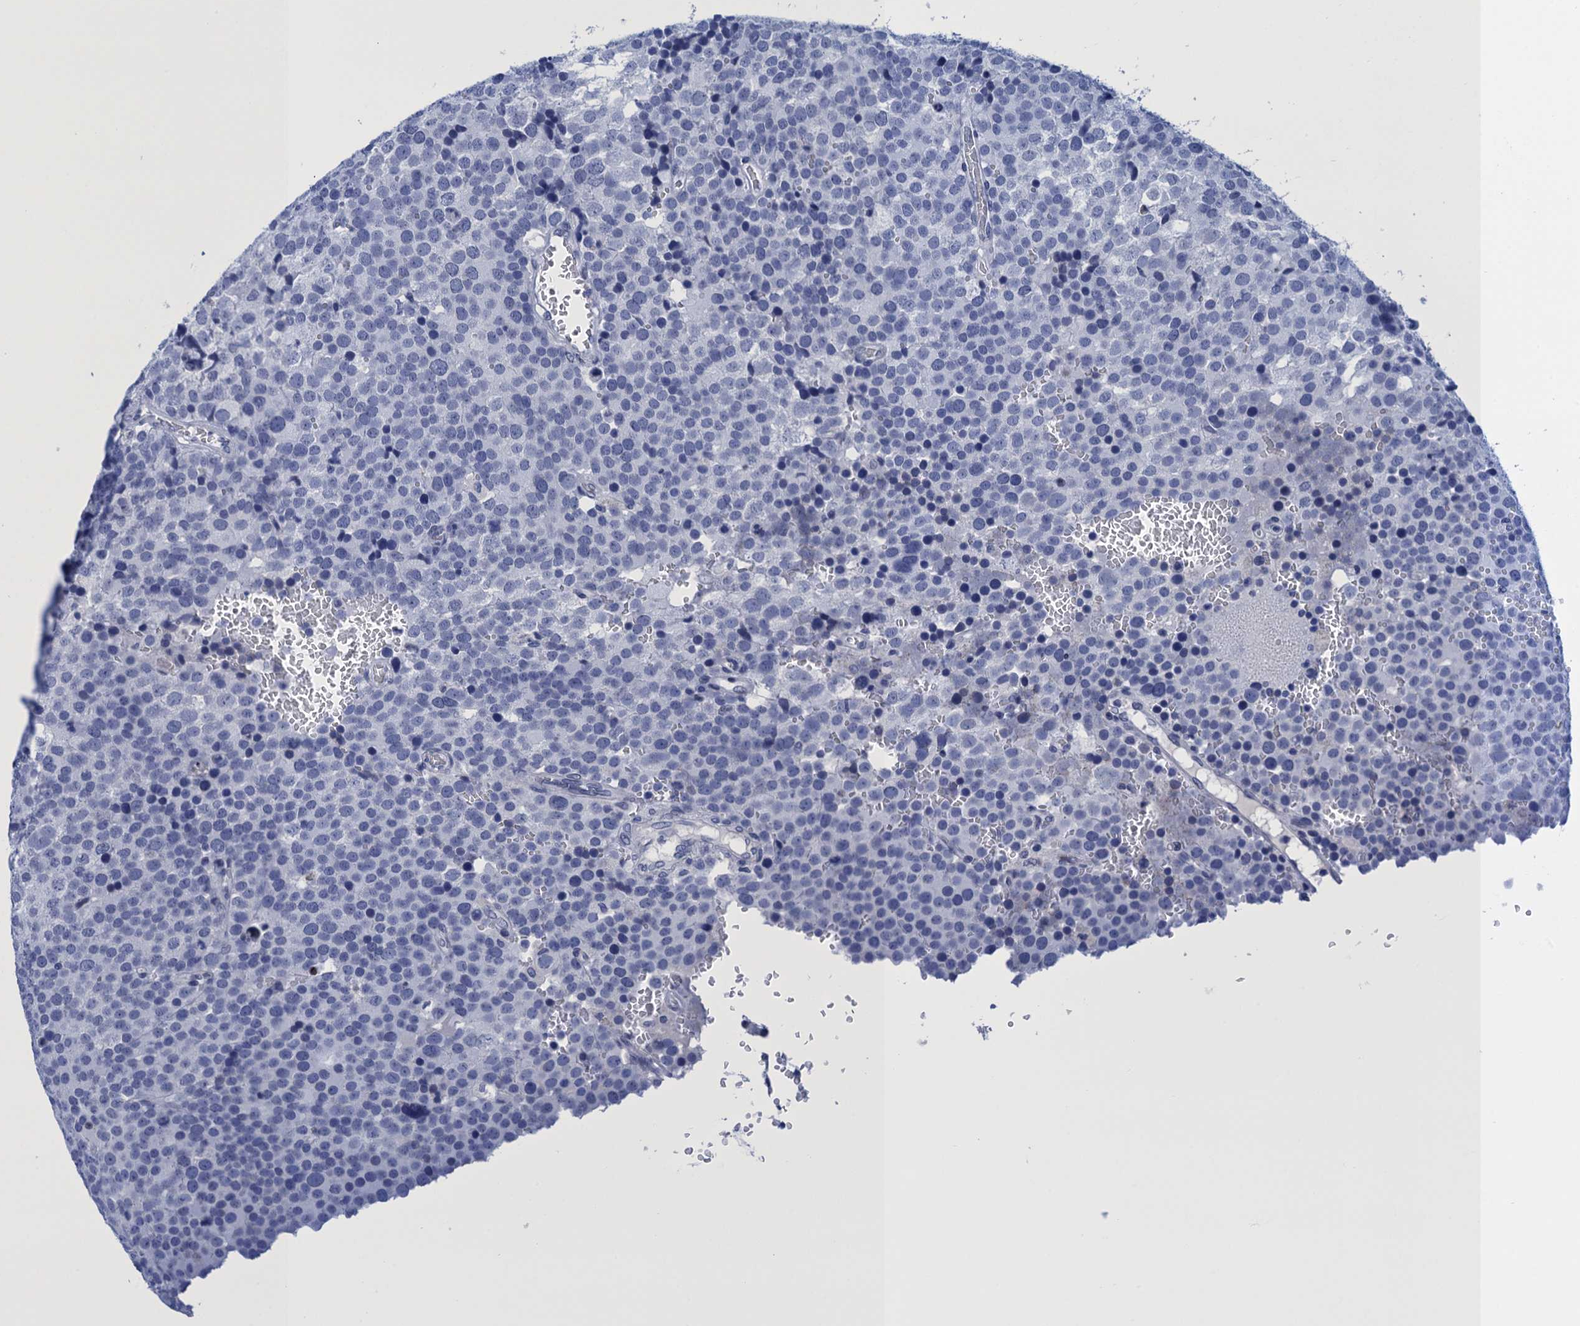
{"staining": {"intensity": "negative", "quantity": "none", "location": "none"}, "tissue": "testis cancer", "cell_type": "Tumor cells", "image_type": "cancer", "snomed": [{"axis": "morphology", "description": "Seminoma, NOS"}, {"axis": "topography", "description": "Testis"}], "caption": "Immunohistochemical staining of human testis cancer (seminoma) shows no significant staining in tumor cells. (DAB (3,3'-diaminobenzidine) IHC visualized using brightfield microscopy, high magnification).", "gene": "METTL25", "patient": {"sex": "male", "age": 71}}